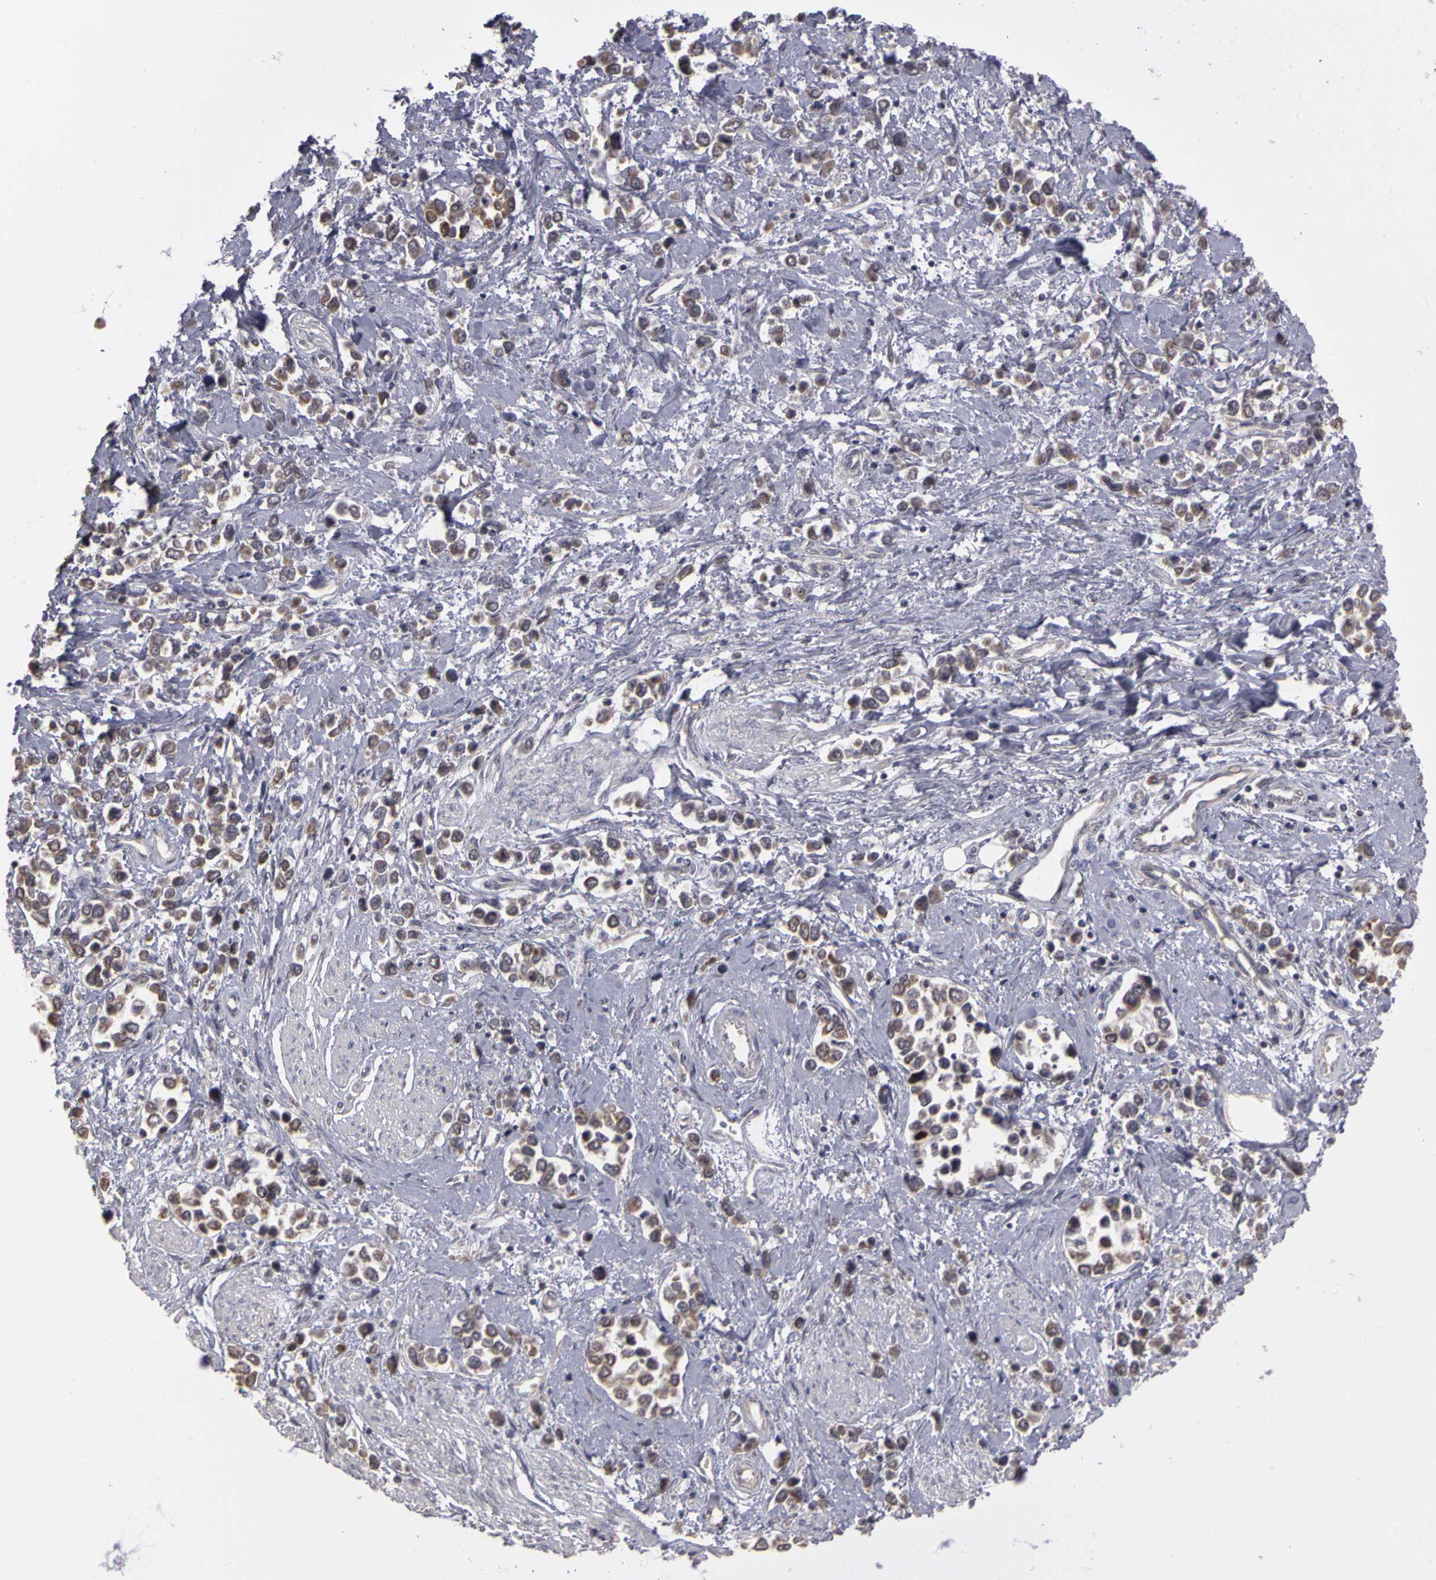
{"staining": {"intensity": "weak", "quantity": ">75%", "location": "cytoplasmic/membranous"}, "tissue": "stomach cancer", "cell_type": "Tumor cells", "image_type": "cancer", "snomed": [{"axis": "morphology", "description": "Adenocarcinoma, NOS"}, {"axis": "topography", "description": "Stomach, upper"}], "caption": "There is low levels of weak cytoplasmic/membranous expression in tumor cells of stomach cancer, as demonstrated by immunohistochemical staining (brown color).", "gene": "FRMD7", "patient": {"sex": "male", "age": 76}}